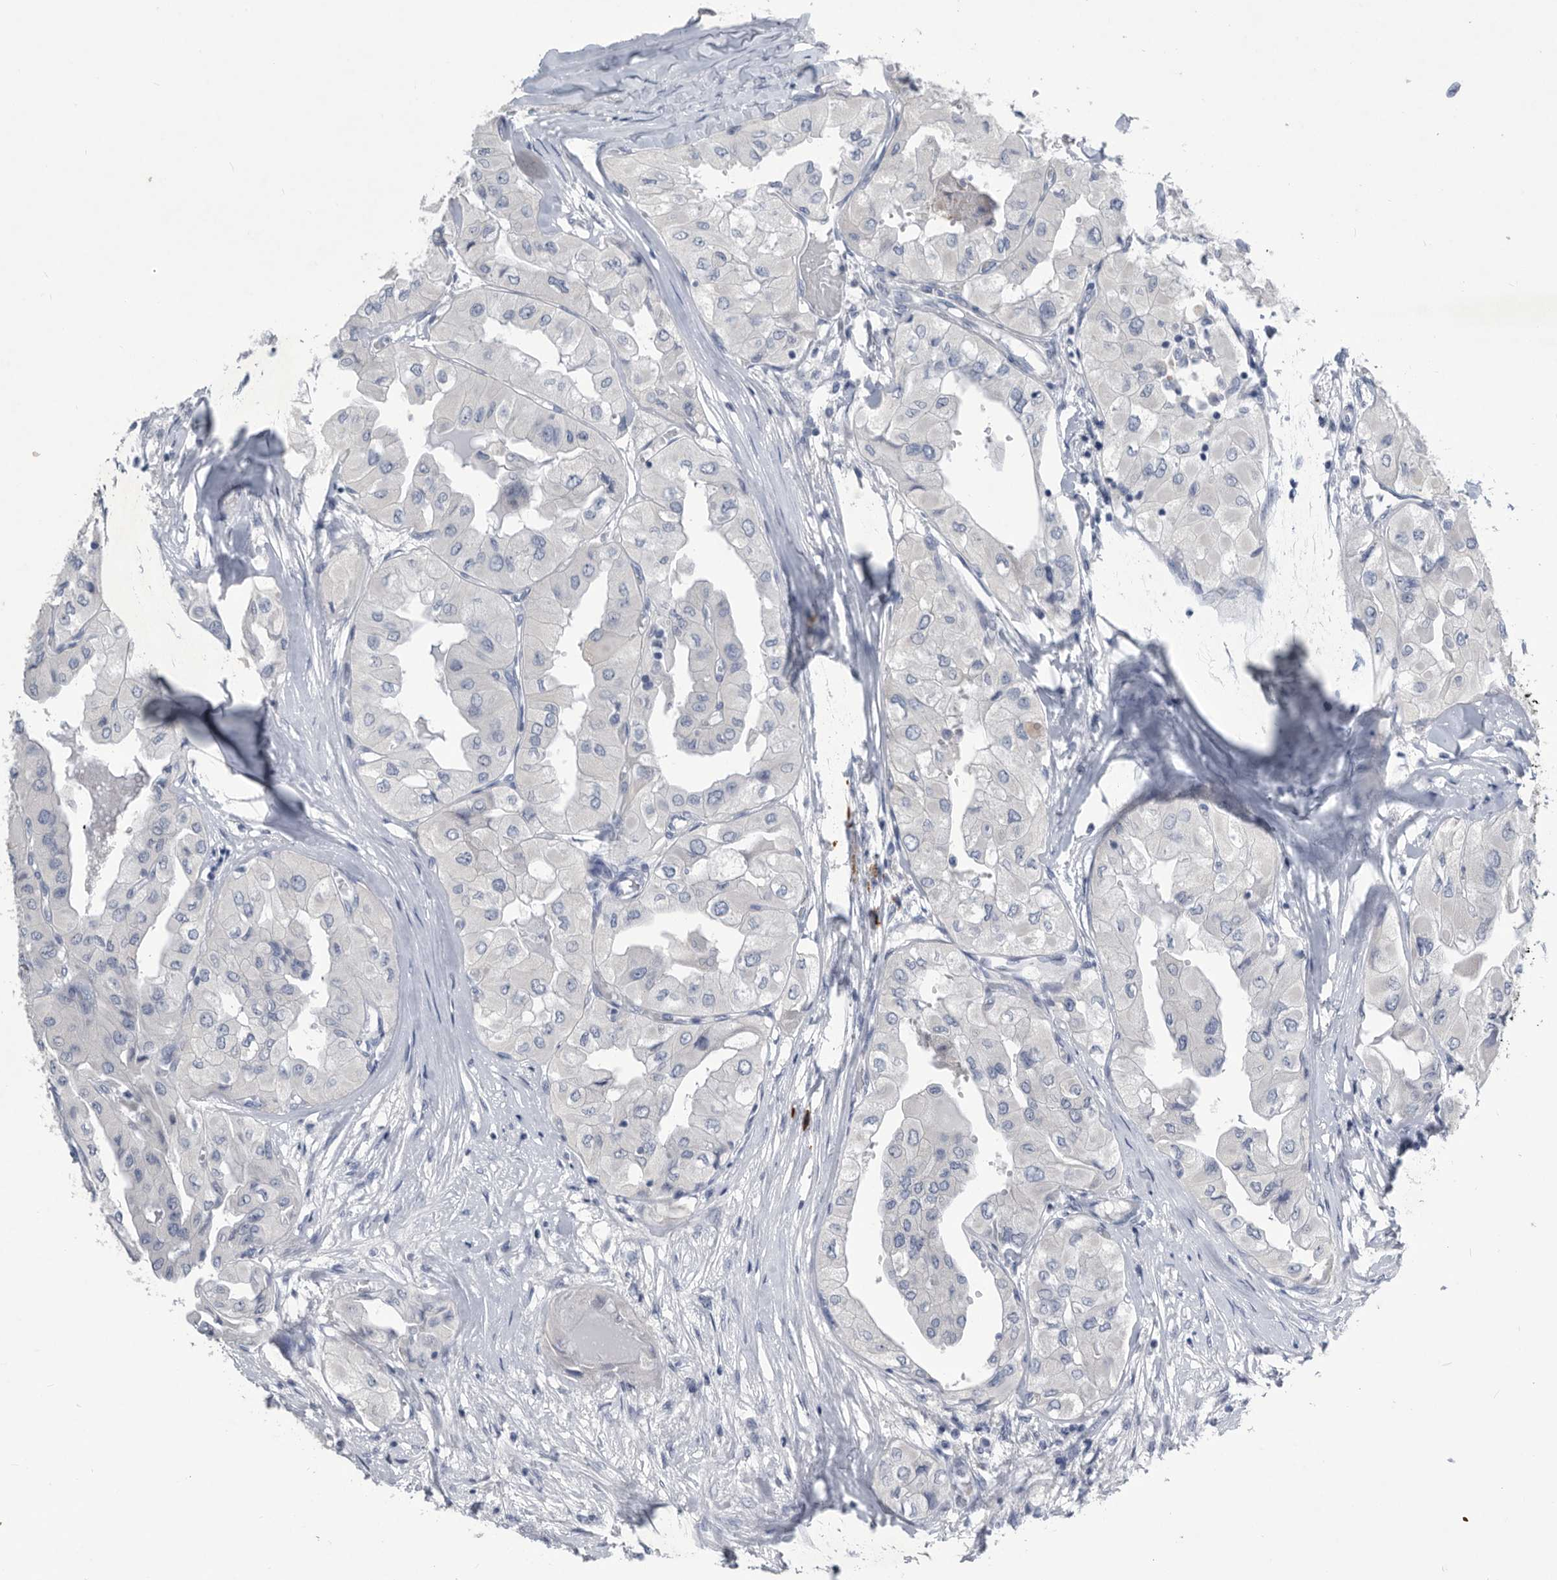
{"staining": {"intensity": "negative", "quantity": "none", "location": "none"}, "tissue": "thyroid cancer", "cell_type": "Tumor cells", "image_type": "cancer", "snomed": [{"axis": "morphology", "description": "Papillary adenocarcinoma, NOS"}, {"axis": "topography", "description": "Thyroid gland"}], "caption": "IHC micrograph of neoplastic tissue: human thyroid cancer stained with DAB (3,3'-diaminobenzidine) displays no significant protein expression in tumor cells. (Immunohistochemistry, brightfield microscopy, high magnification).", "gene": "BTBD6", "patient": {"sex": "female", "age": 59}}